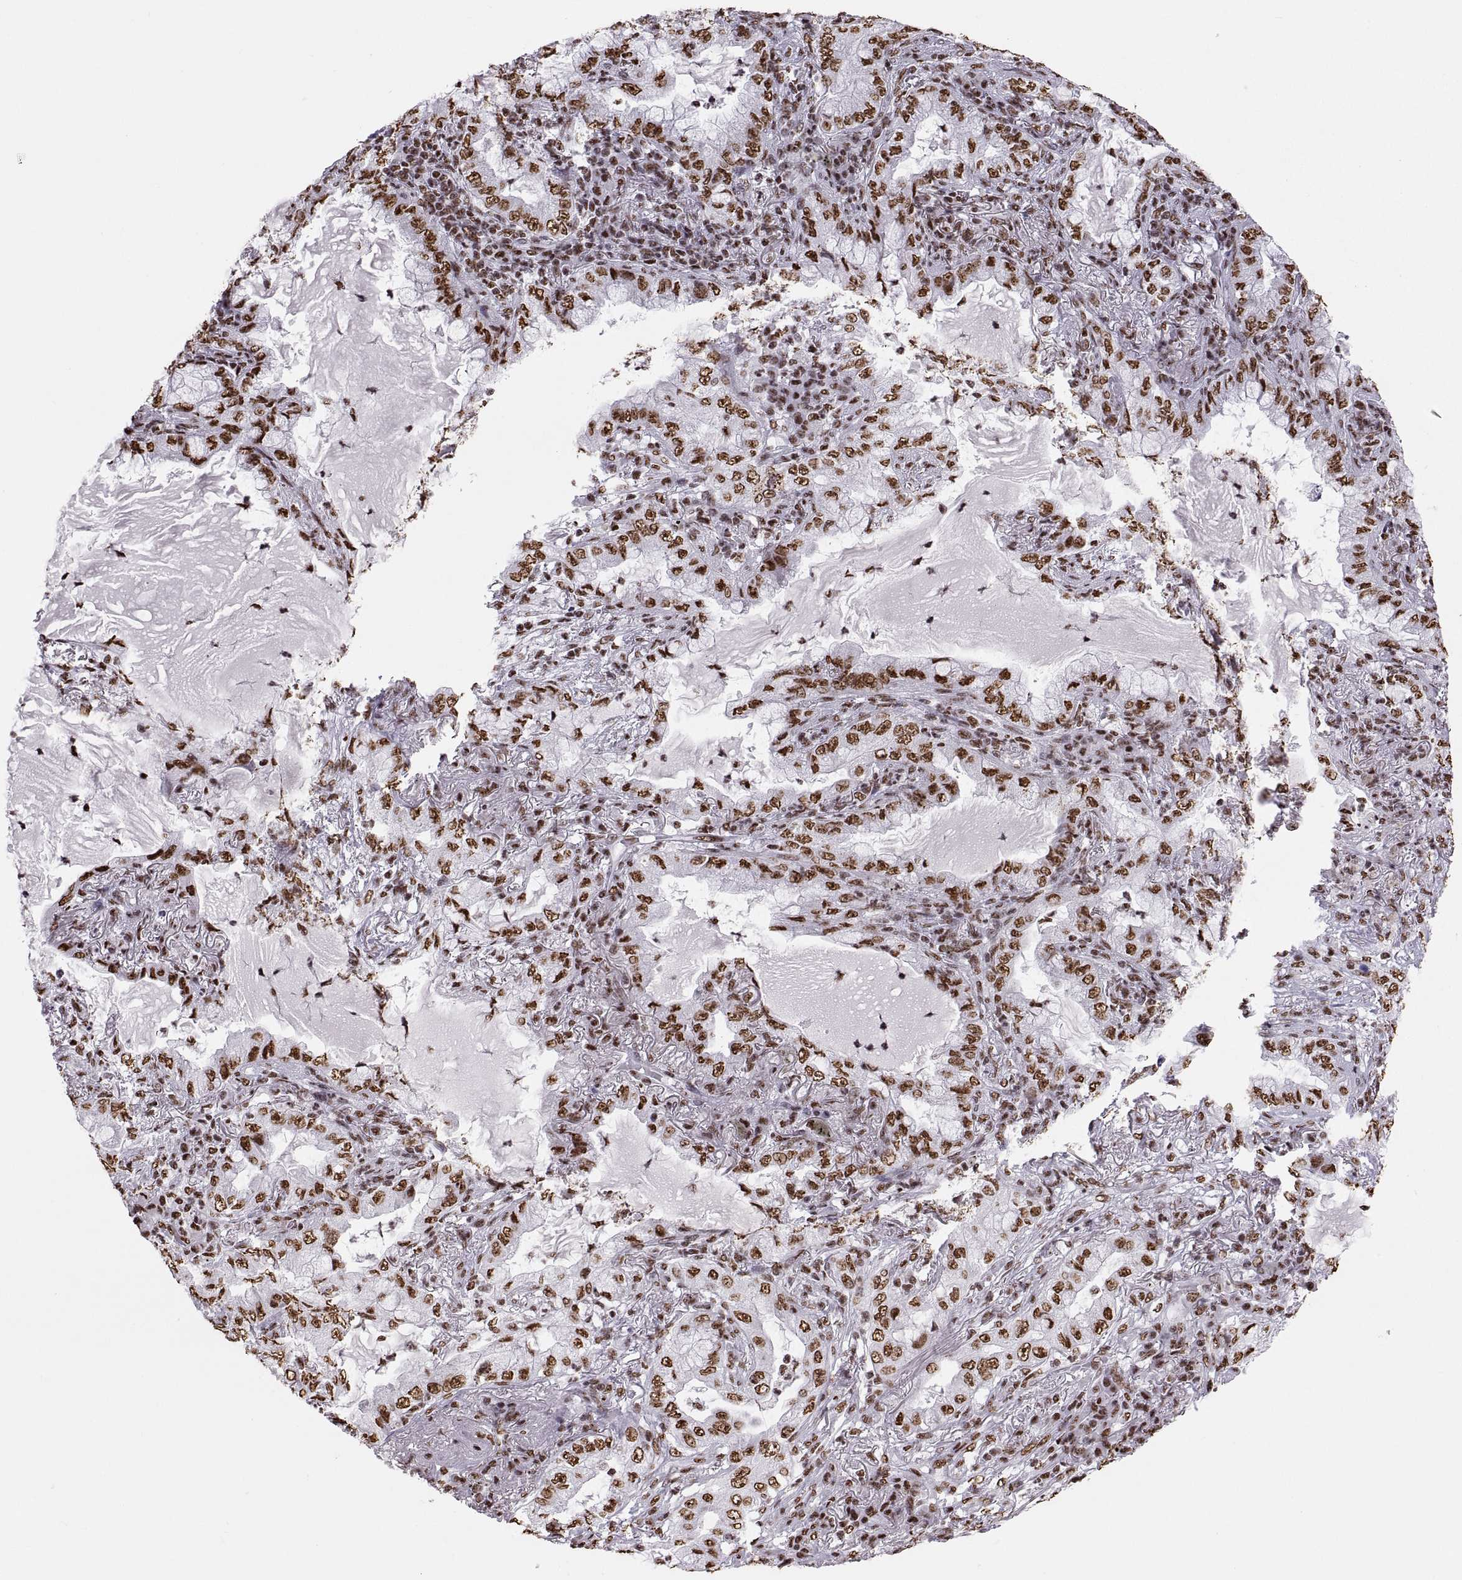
{"staining": {"intensity": "moderate", "quantity": ">75%", "location": "nuclear"}, "tissue": "lung cancer", "cell_type": "Tumor cells", "image_type": "cancer", "snomed": [{"axis": "morphology", "description": "Adenocarcinoma, NOS"}, {"axis": "topography", "description": "Lung"}], "caption": "A high-resolution histopathology image shows immunohistochemistry (IHC) staining of adenocarcinoma (lung), which demonstrates moderate nuclear staining in approximately >75% of tumor cells.", "gene": "SNAI1", "patient": {"sex": "female", "age": 73}}